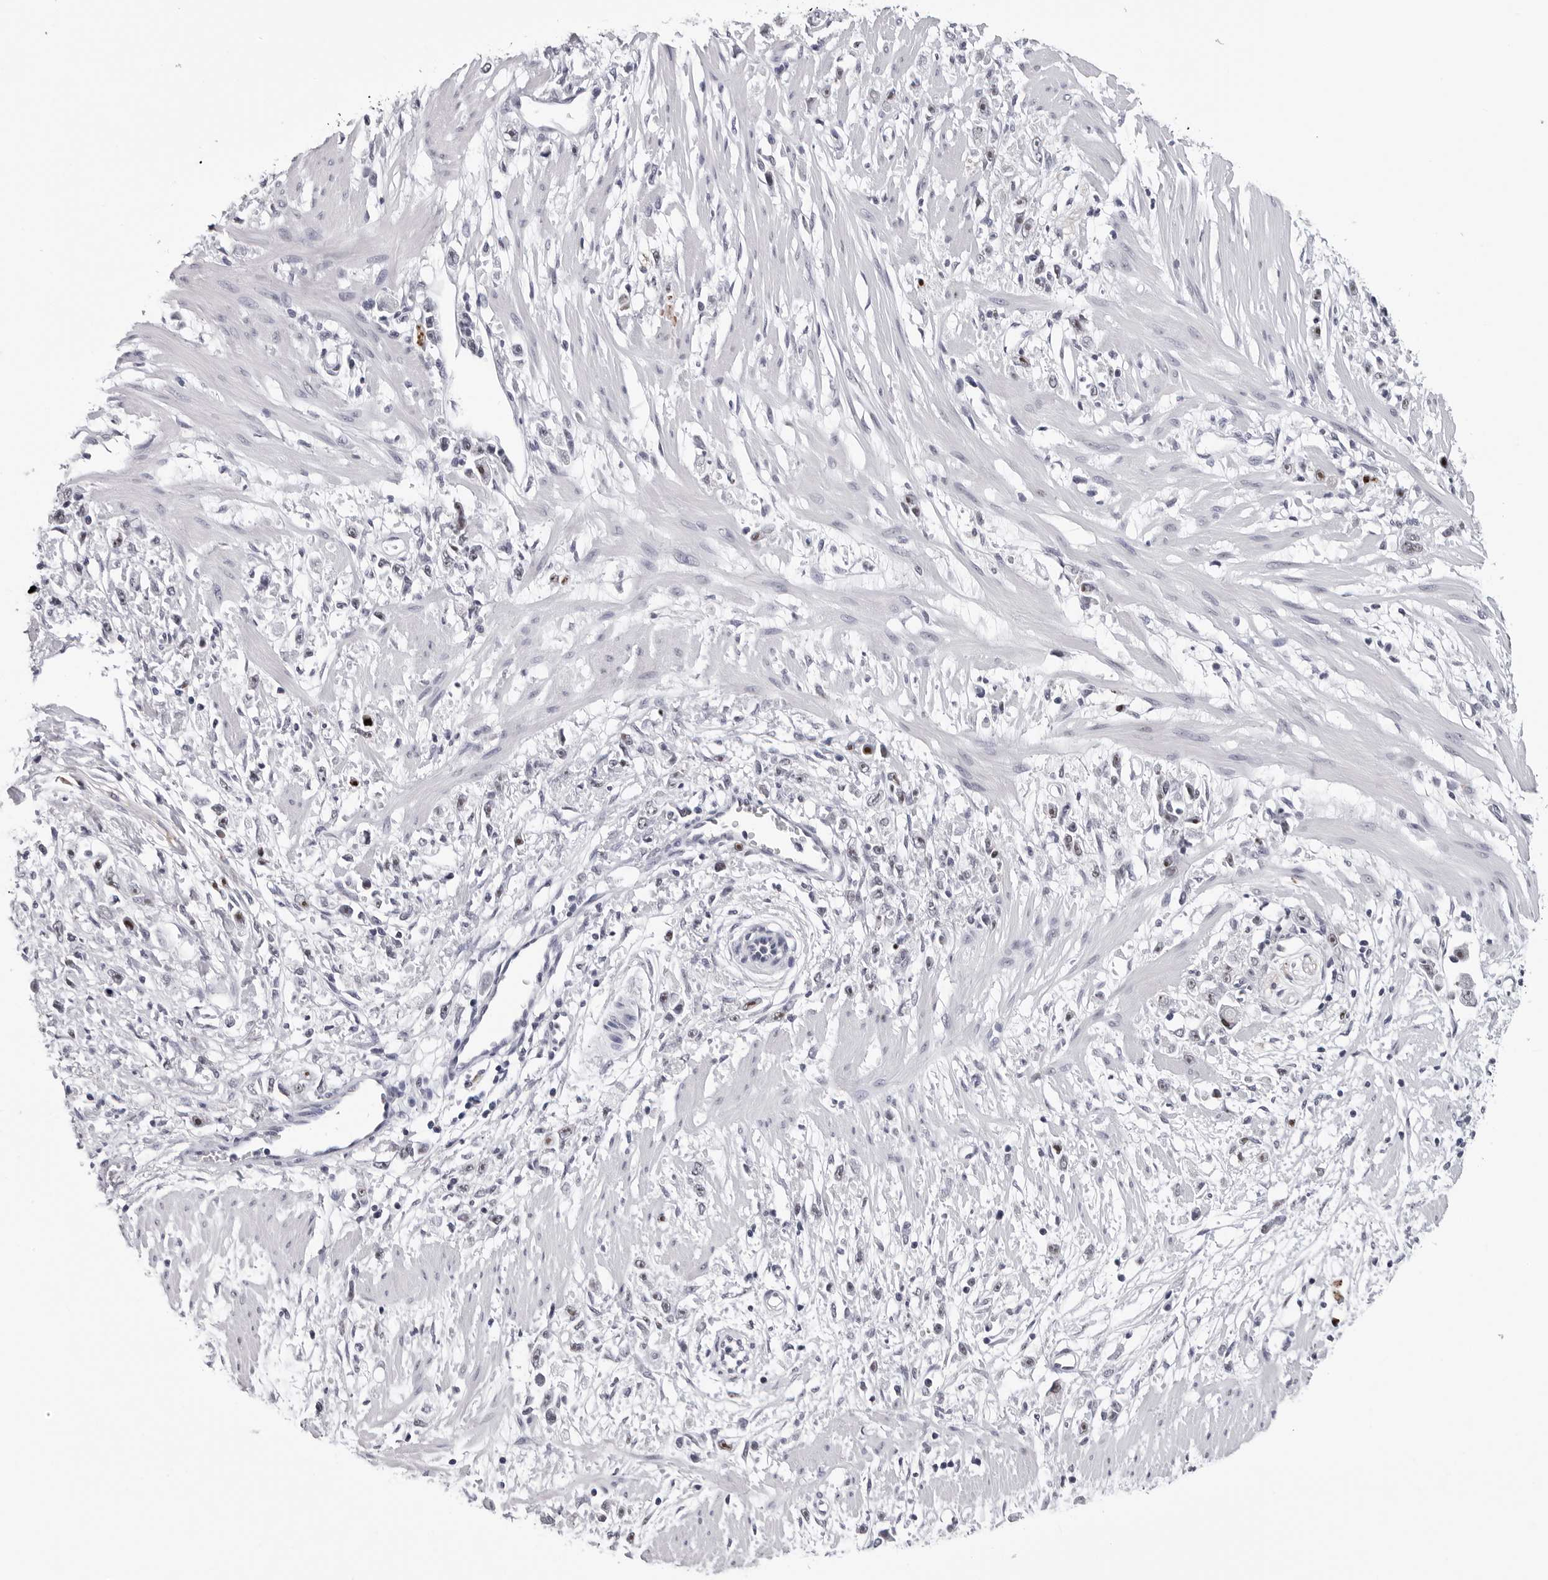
{"staining": {"intensity": "moderate", "quantity": "<25%", "location": "nuclear"}, "tissue": "stomach cancer", "cell_type": "Tumor cells", "image_type": "cancer", "snomed": [{"axis": "morphology", "description": "Adenocarcinoma, NOS"}, {"axis": "topography", "description": "Stomach"}], "caption": "Adenocarcinoma (stomach) stained with immunohistochemistry (IHC) shows moderate nuclear expression in approximately <25% of tumor cells.", "gene": "GNL2", "patient": {"sex": "female", "age": 59}}